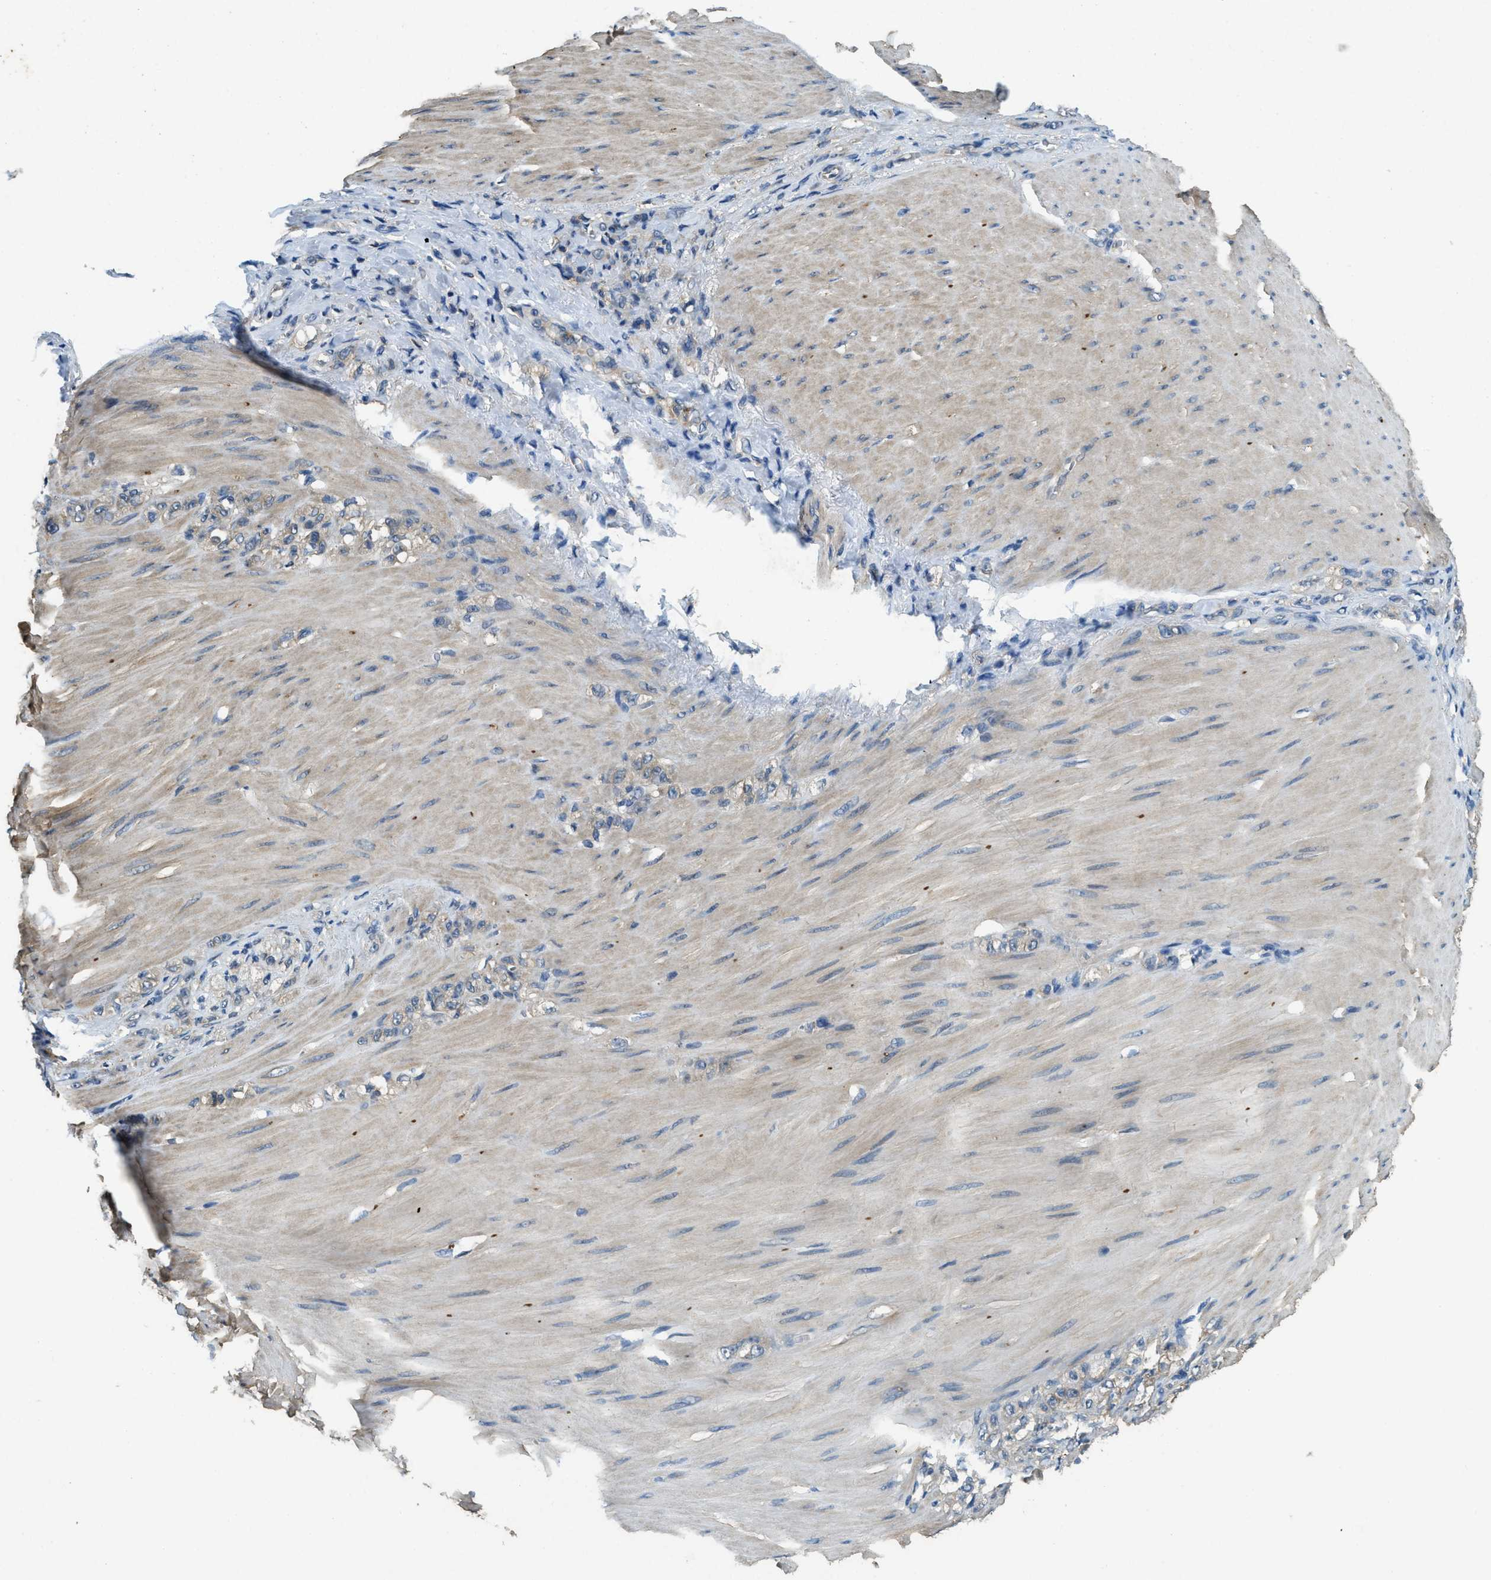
{"staining": {"intensity": "negative", "quantity": "none", "location": "none"}, "tissue": "stomach cancer", "cell_type": "Tumor cells", "image_type": "cancer", "snomed": [{"axis": "morphology", "description": "Normal tissue, NOS"}, {"axis": "morphology", "description": "Adenocarcinoma, NOS"}, {"axis": "topography", "description": "Stomach"}], "caption": "Adenocarcinoma (stomach) was stained to show a protein in brown. There is no significant staining in tumor cells.", "gene": "ATP8B1", "patient": {"sex": "male", "age": 82}}